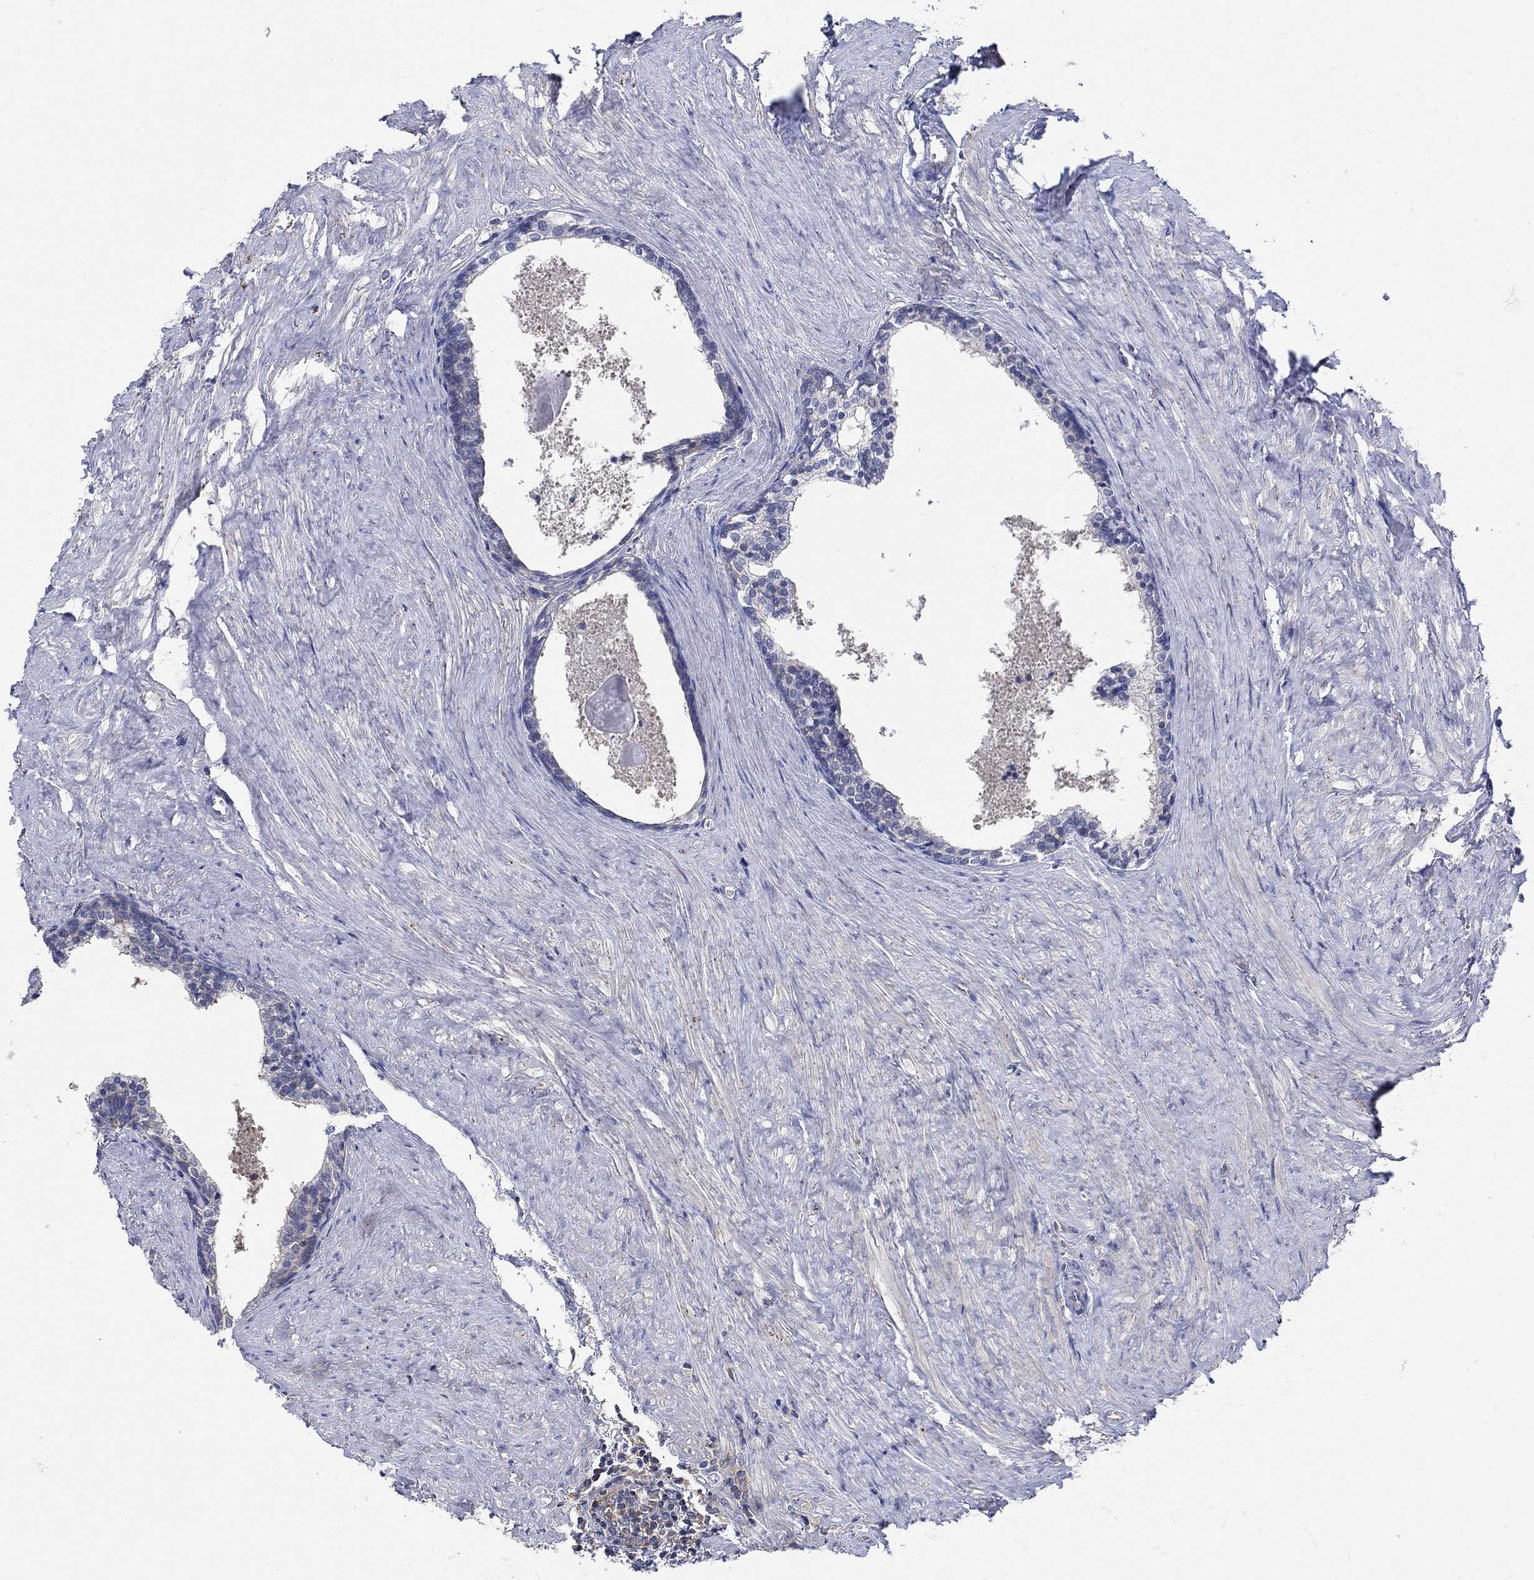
{"staining": {"intensity": "negative", "quantity": "none", "location": "none"}, "tissue": "prostate cancer", "cell_type": "Tumor cells", "image_type": "cancer", "snomed": [{"axis": "morphology", "description": "Adenocarcinoma, NOS"}, {"axis": "topography", "description": "Prostate and seminal vesicle, NOS"}], "caption": "An immunohistochemistry (IHC) photomicrograph of prostate cancer (adenocarcinoma) is shown. There is no staining in tumor cells of prostate cancer (adenocarcinoma).", "gene": "TEKT3", "patient": {"sex": "male", "age": 63}}